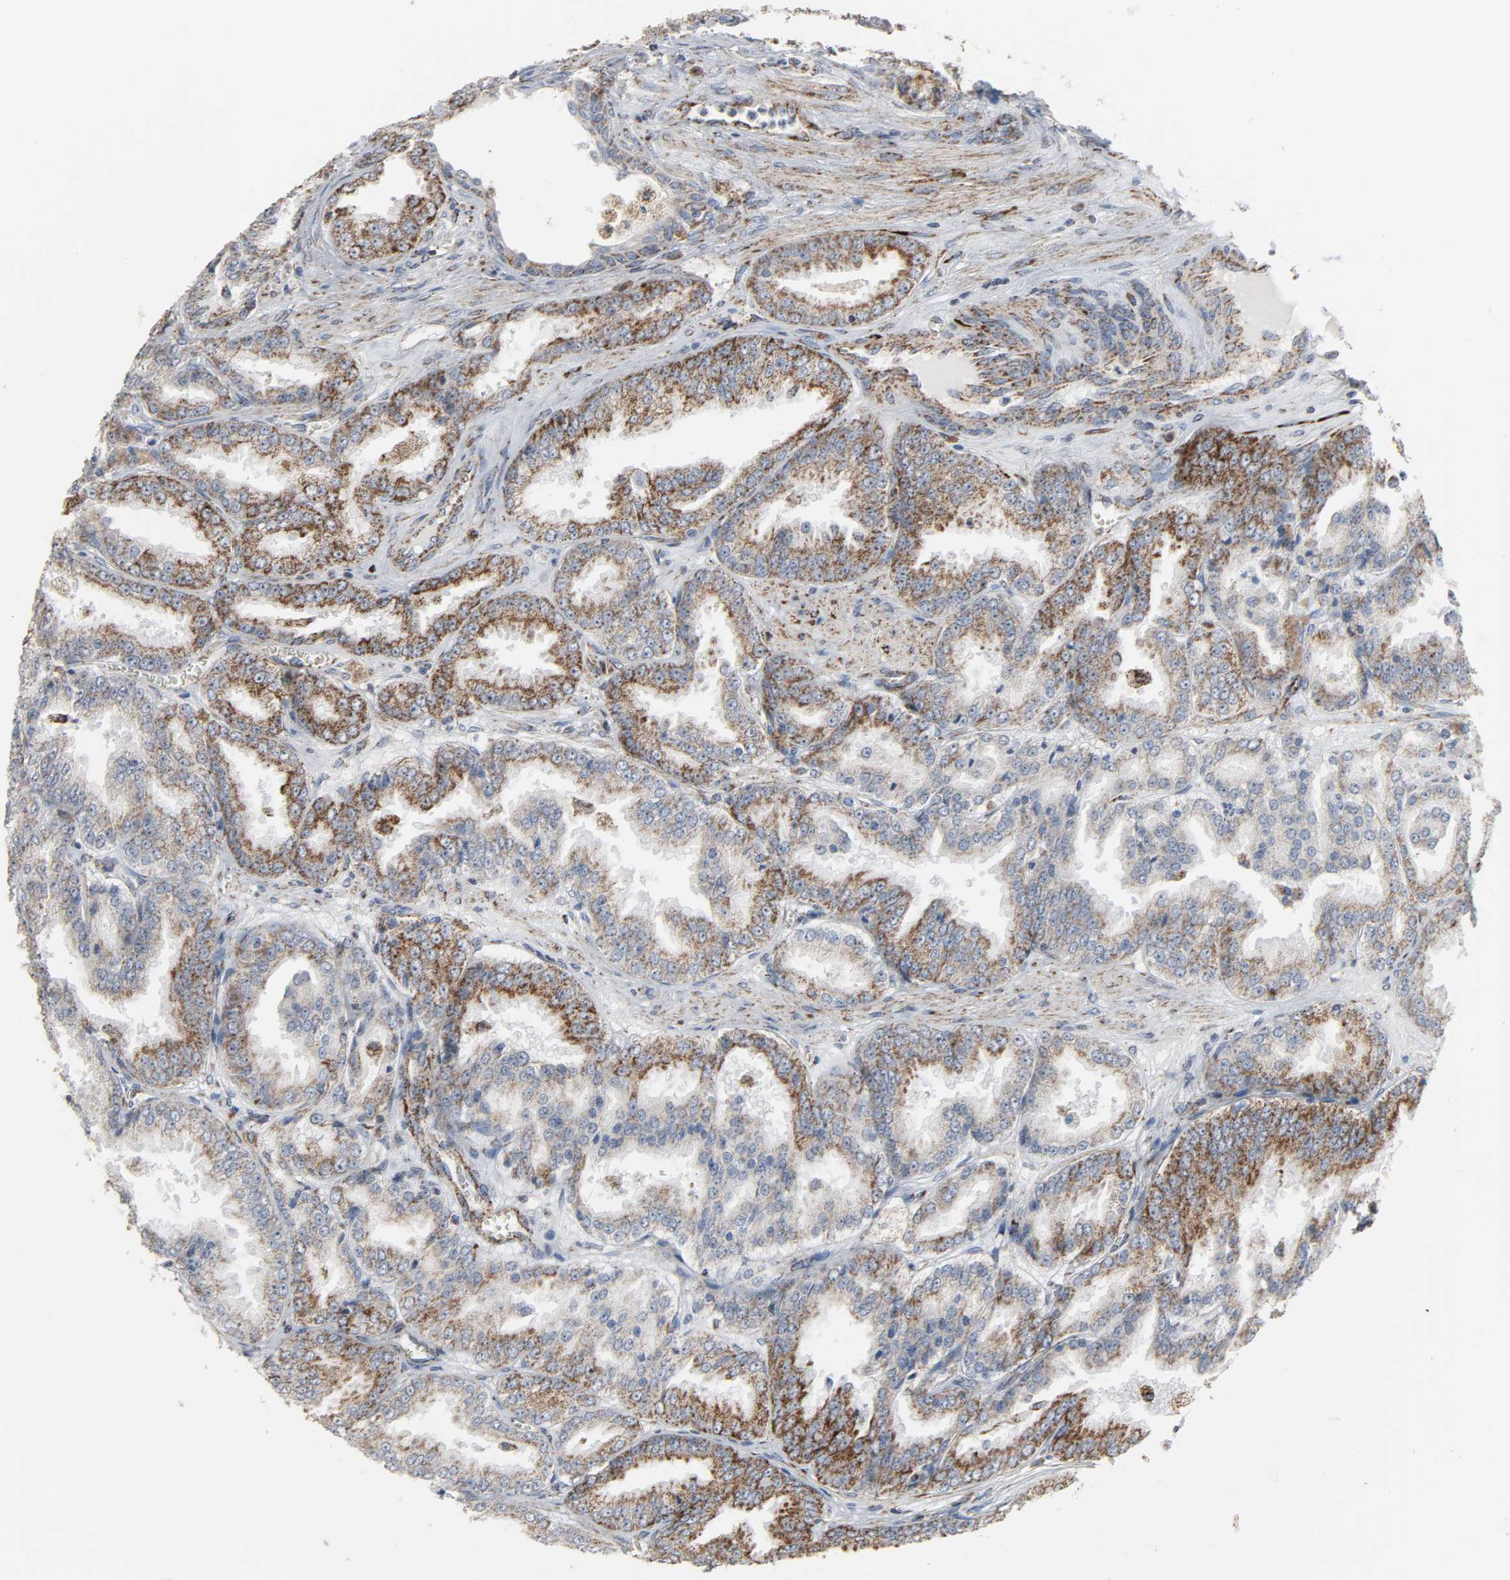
{"staining": {"intensity": "strong", "quantity": "25%-75%", "location": "cytoplasmic/membranous"}, "tissue": "prostate cancer", "cell_type": "Tumor cells", "image_type": "cancer", "snomed": [{"axis": "morphology", "description": "Adenocarcinoma, High grade"}, {"axis": "topography", "description": "Prostate"}], "caption": "Prostate cancer stained with a brown dye exhibits strong cytoplasmic/membranous positive expression in approximately 25%-75% of tumor cells.", "gene": "ACAT1", "patient": {"sex": "male", "age": 61}}